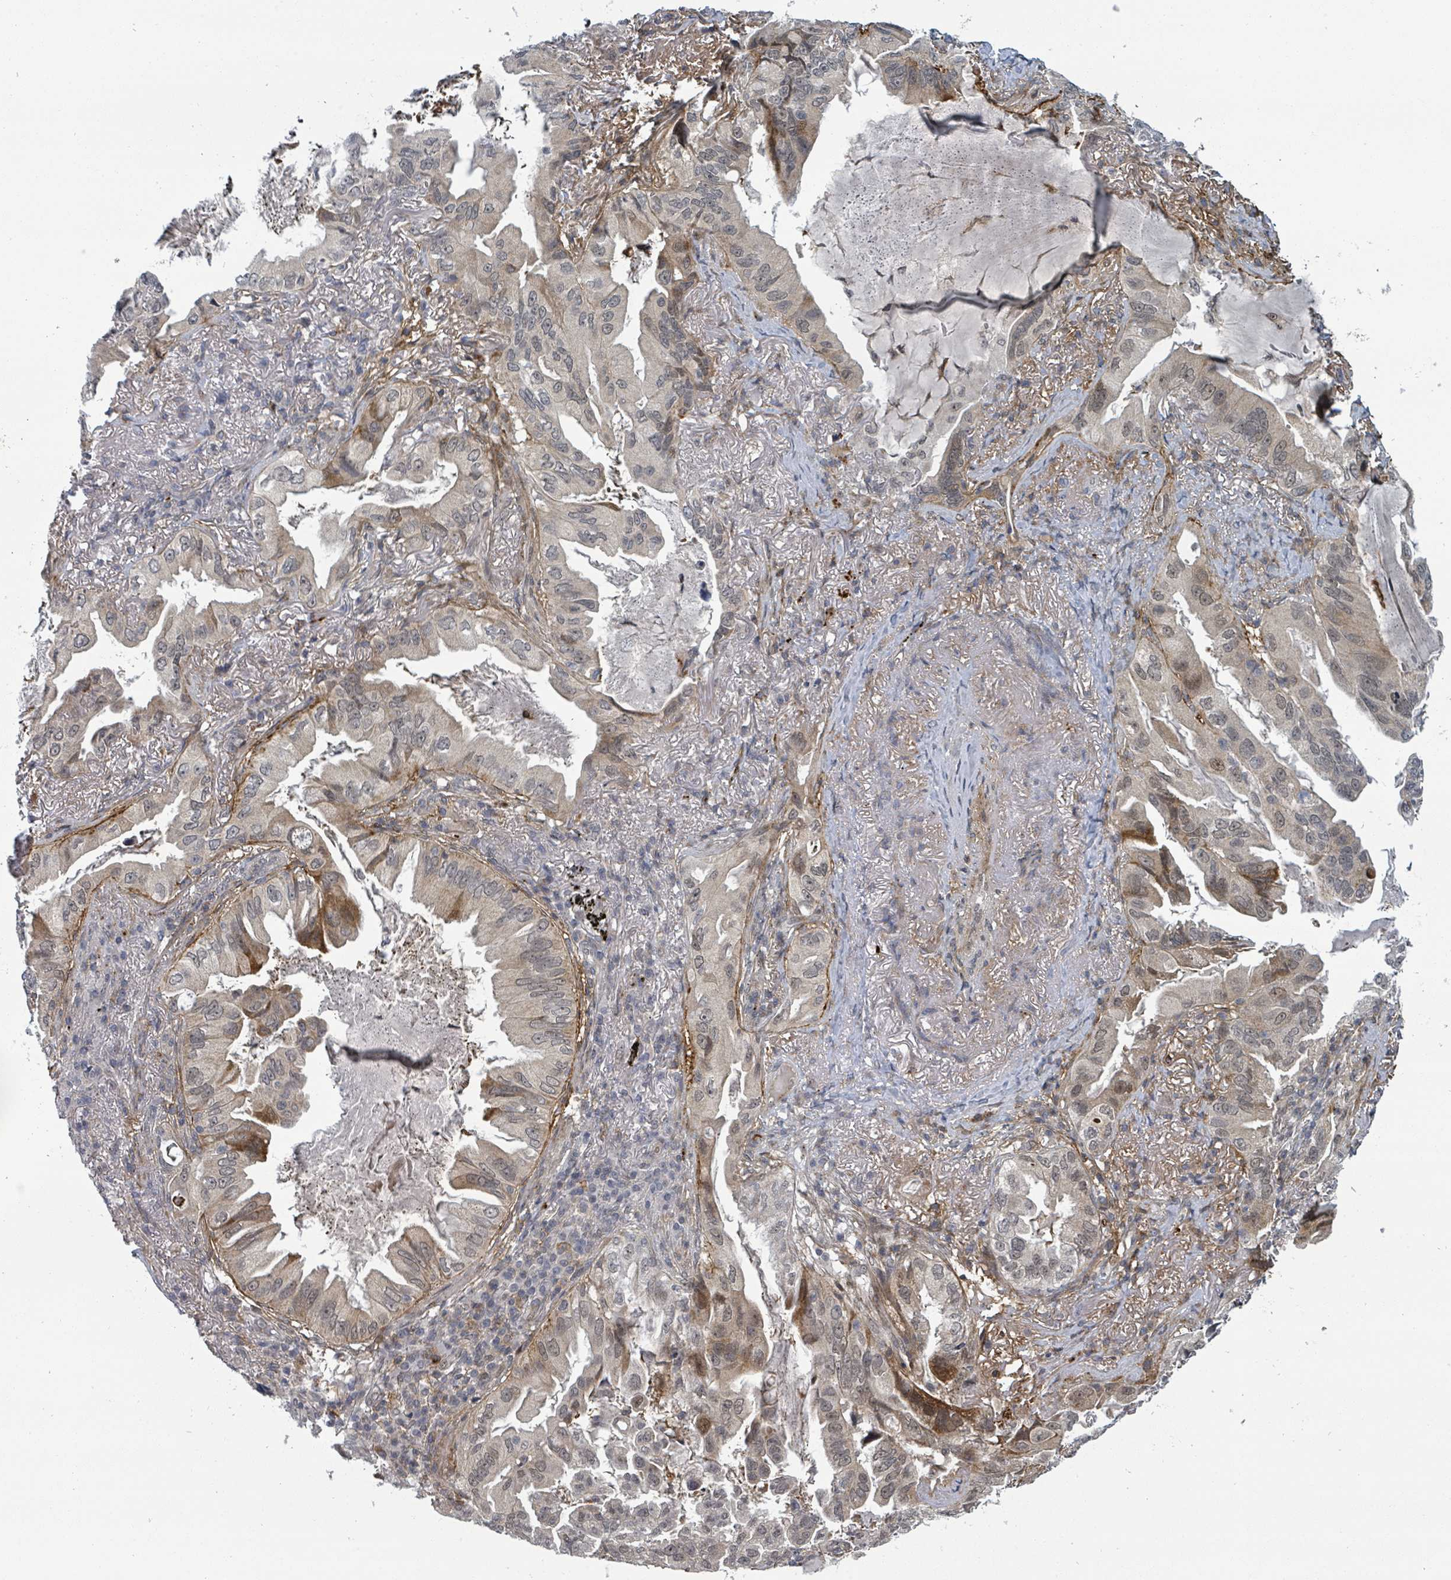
{"staining": {"intensity": "moderate", "quantity": "<25%", "location": "cytoplasmic/membranous,nuclear"}, "tissue": "lung cancer", "cell_type": "Tumor cells", "image_type": "cancer", "snomed": [{"axis": "morphology", "description": "Adenocarcinoma, NOS"}, {"axis": "topography", "description": "Lung"}], "caption": "About <25% of tumor cells in lung cancer display moderate cytoplasmic/membranous and nuclear protein staining as visualized by brown immunohistochemical staining.", "gene": "GTF3C1", "patient": {"sex": "female", "age": 69}}